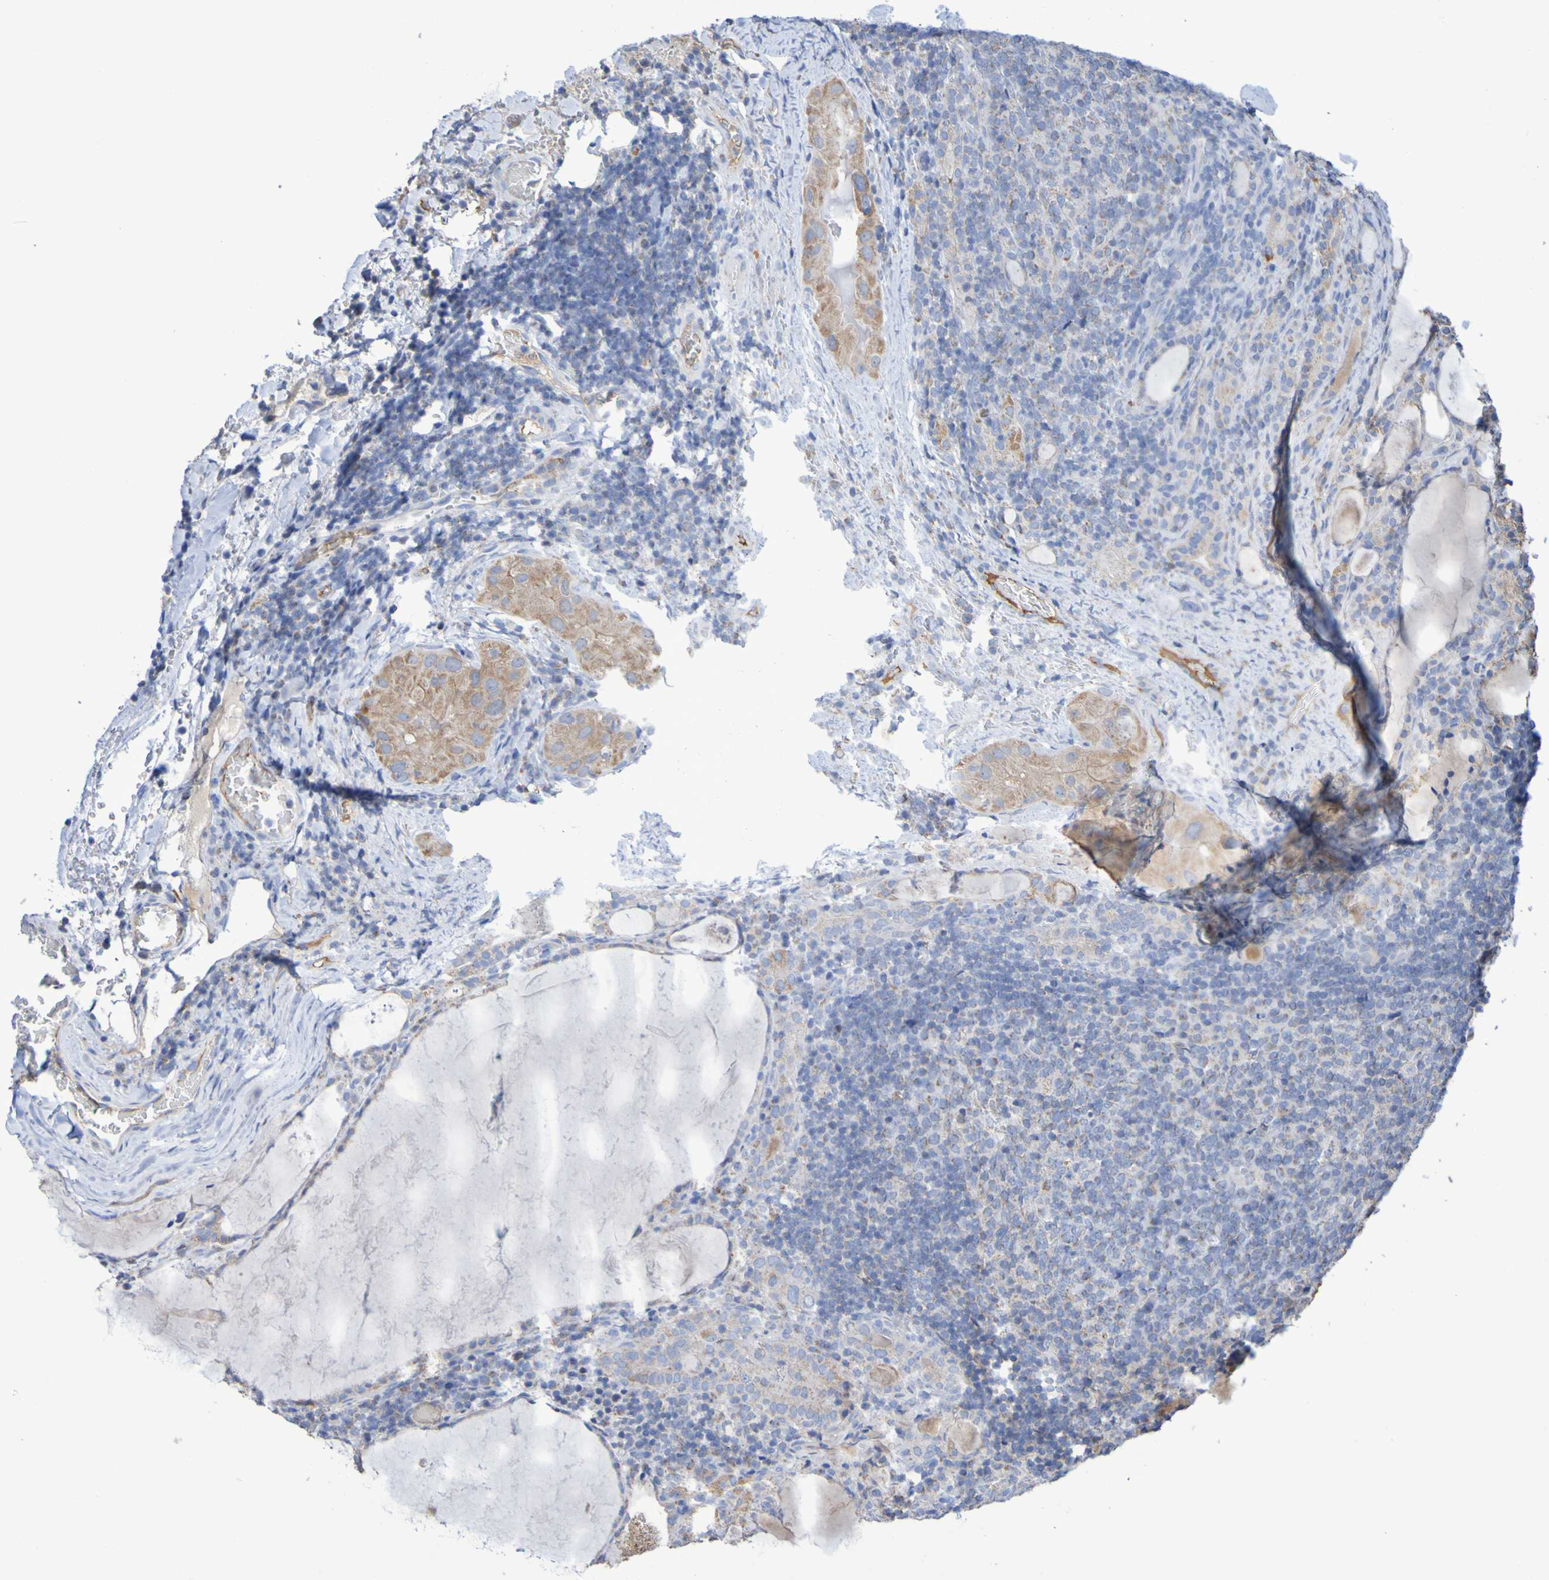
{"staining": {"intensity": "moderate", "quantity": ">75%", "location": "cytoplasmic/membranous"}, "tissue": "thyroid cancer", "cell_type": "Tumor cells", "image_type": "cancer", "snomed": [{"axis": "morphology", "description": "Papillary adenocarcinoma, NOS"}, {"axis": "topography", "description": "Thyroid gland"}], "caption": "Tumor cells demonstrate medium levels of moderate cytoplasmic/membranous positivity in approximately >75% of cells in thyroid cancer (papillary adenocarcinoma). The staining is performed using DAB (3,3'-diaminobenzidine) brown chromogen to label protein expression. The nuclei are counter-stained blue using hematoxylin.", "gene": "CNTN2", "patient": {"sex": "female", "age": 42}}